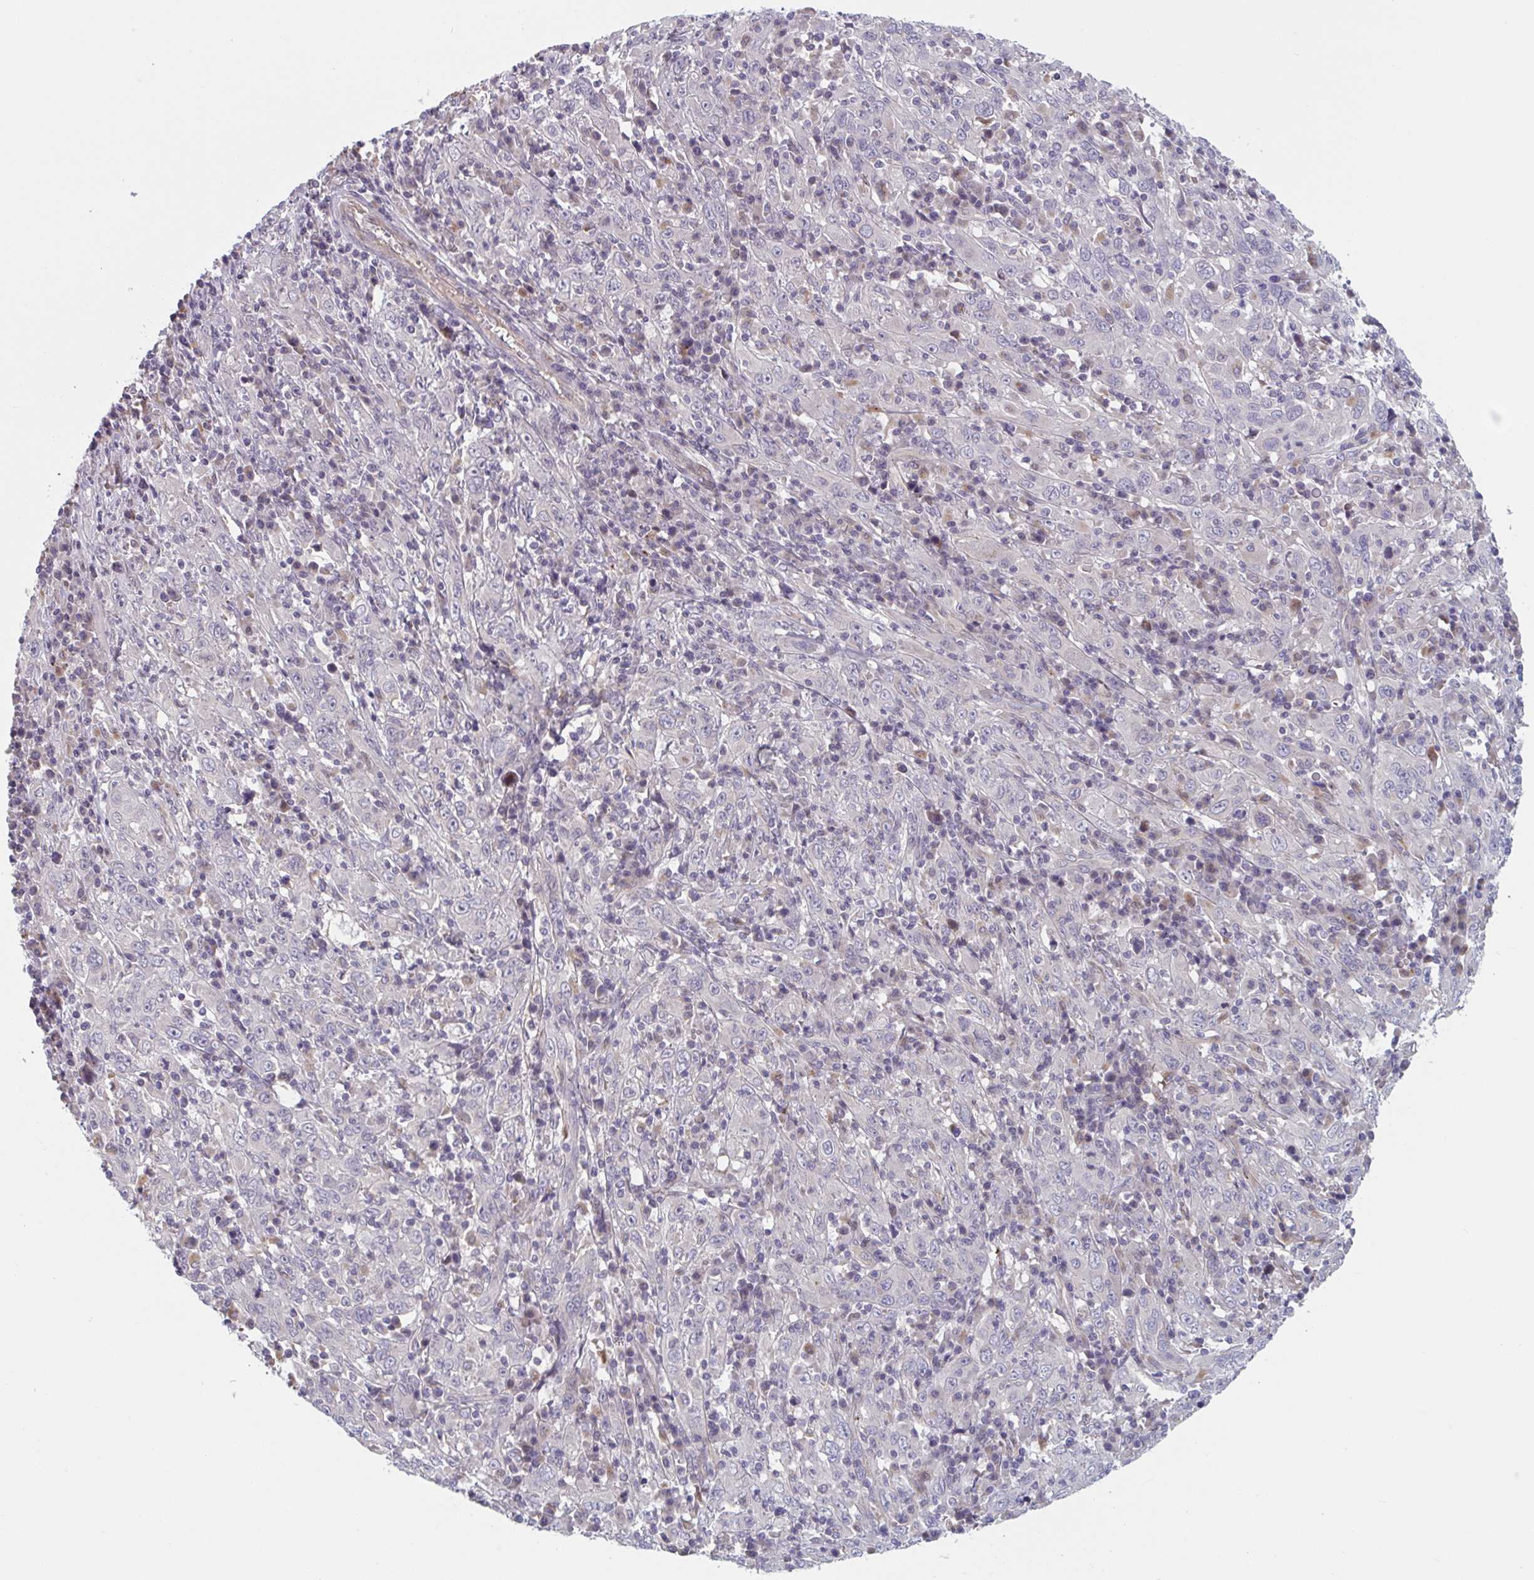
{"staining": {"intensity": "negative", "quantity": "none", "location": "none"}, "tissue": "cervical cancer", "cell_type": "Tumor cells", "image_type": "cancer", "snomed": [{"axis": "morphology", "description": "Squamous cell carcinoma, NOS"}, {"axis": "topography", "description": "Cervix"}], "caption": "A histopathology image of cervical squamous cell carcinoma stained for a protein displays no brown staining in tumor cells. The staining was performed using DAB to visualize the protein expression in brown, while the nuclei were stained in blue with hematoxylin (Magnification: 20x).", "gene": "TNFSF10", "patient": {"sex": "female", "age": 46}}